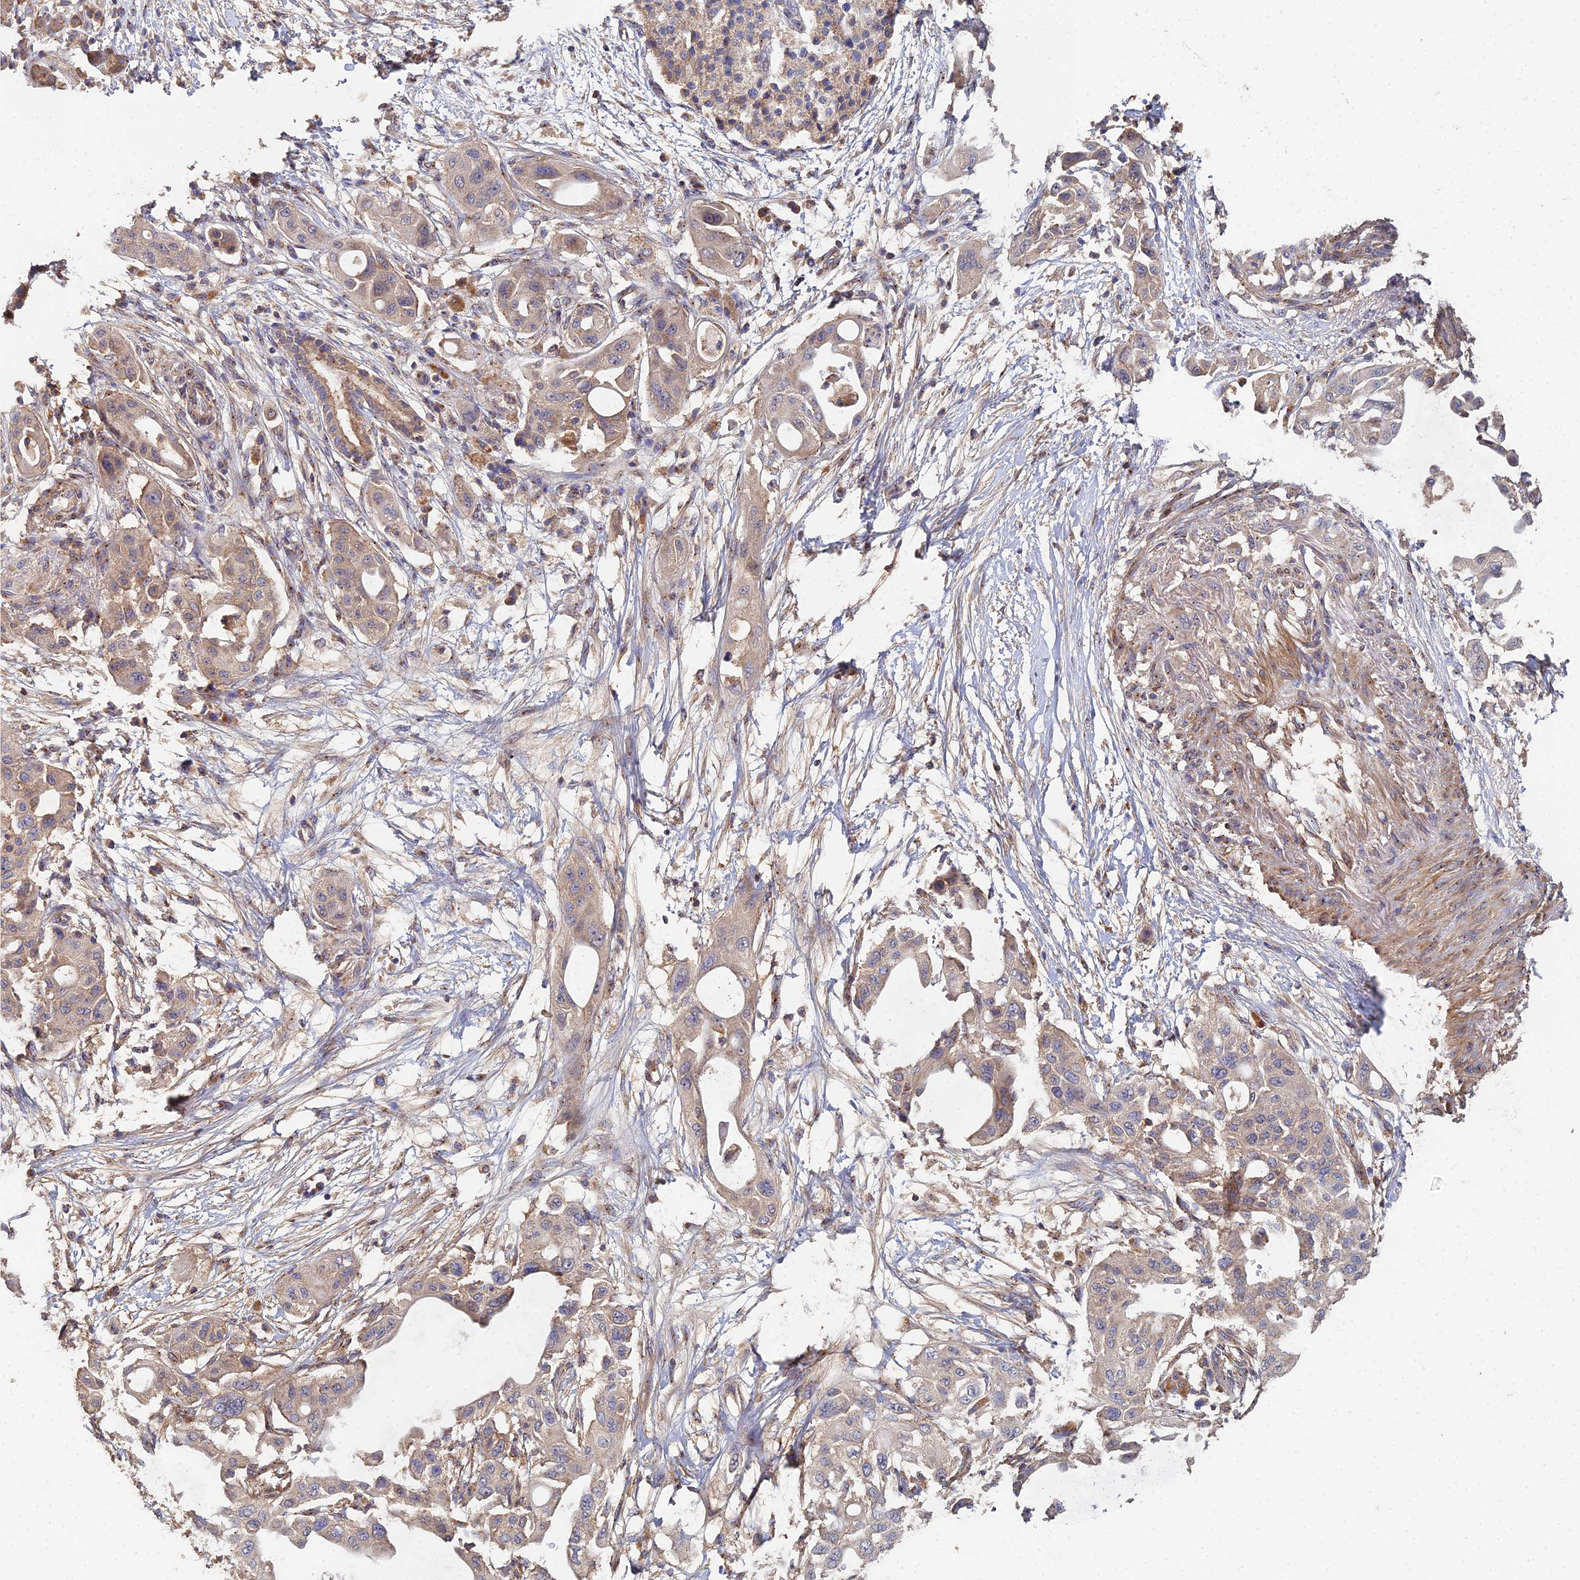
{"staining": {"intensity": "weak", "quantity": ">75%", "location": "cytoplasmic/membranous"}, "tissue": "pancreatic cancer", "cell_type": "Tumor cells", "image_type": "cancer", "snomed": [{"axis": "morphology", "description": "Adenocarcinoma, NOS"}, {"axis": "topography", "description": "Pancreas"}], "caption": "DAB (3,3'-diaminobenzidine) immunohistochemical staining of adenocarcinoma (pancreatic) exhibits weak cytoplasmic/membranous protein staining in approximately >75% of tumor cells. (DAB (3,3'-diaminobenzidine) IHC, brown staining for protein, blue staining for nuclei).", "gene": "SPANXN4", "patient": {"sex": "male", "age": 68}}